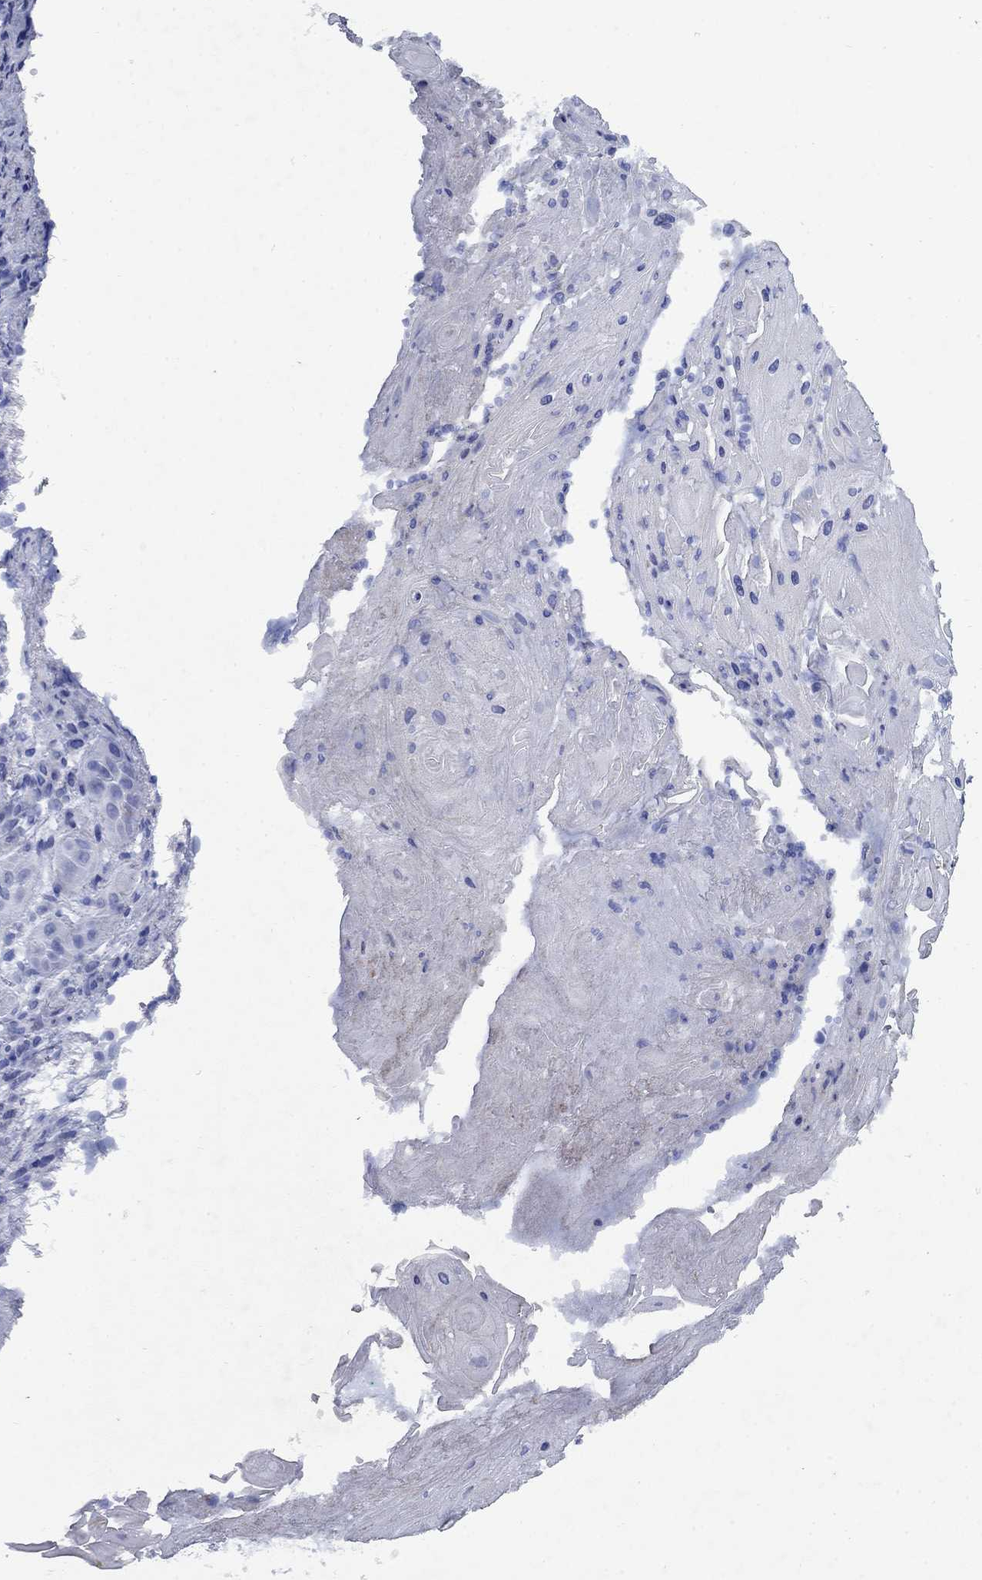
{"staining": {"intensity": "negative", "quantity": "none", "location": "none"}, "tissue": "skin cancer", "cell_type": "Tumor cells", "image_type": "cancer", "snomed": [{"axis": "morphology", "description": "Squamous cell carcinoma, NOS"}, {"axis": "topography", "description": "Skin"}], "caption": "Immunohistochemical staining of human skin squamous cell carcinoma reveals no significant staining in tumor cells.", "gene": "STAB2", "patient": {"sex": "male", "age": 62}}